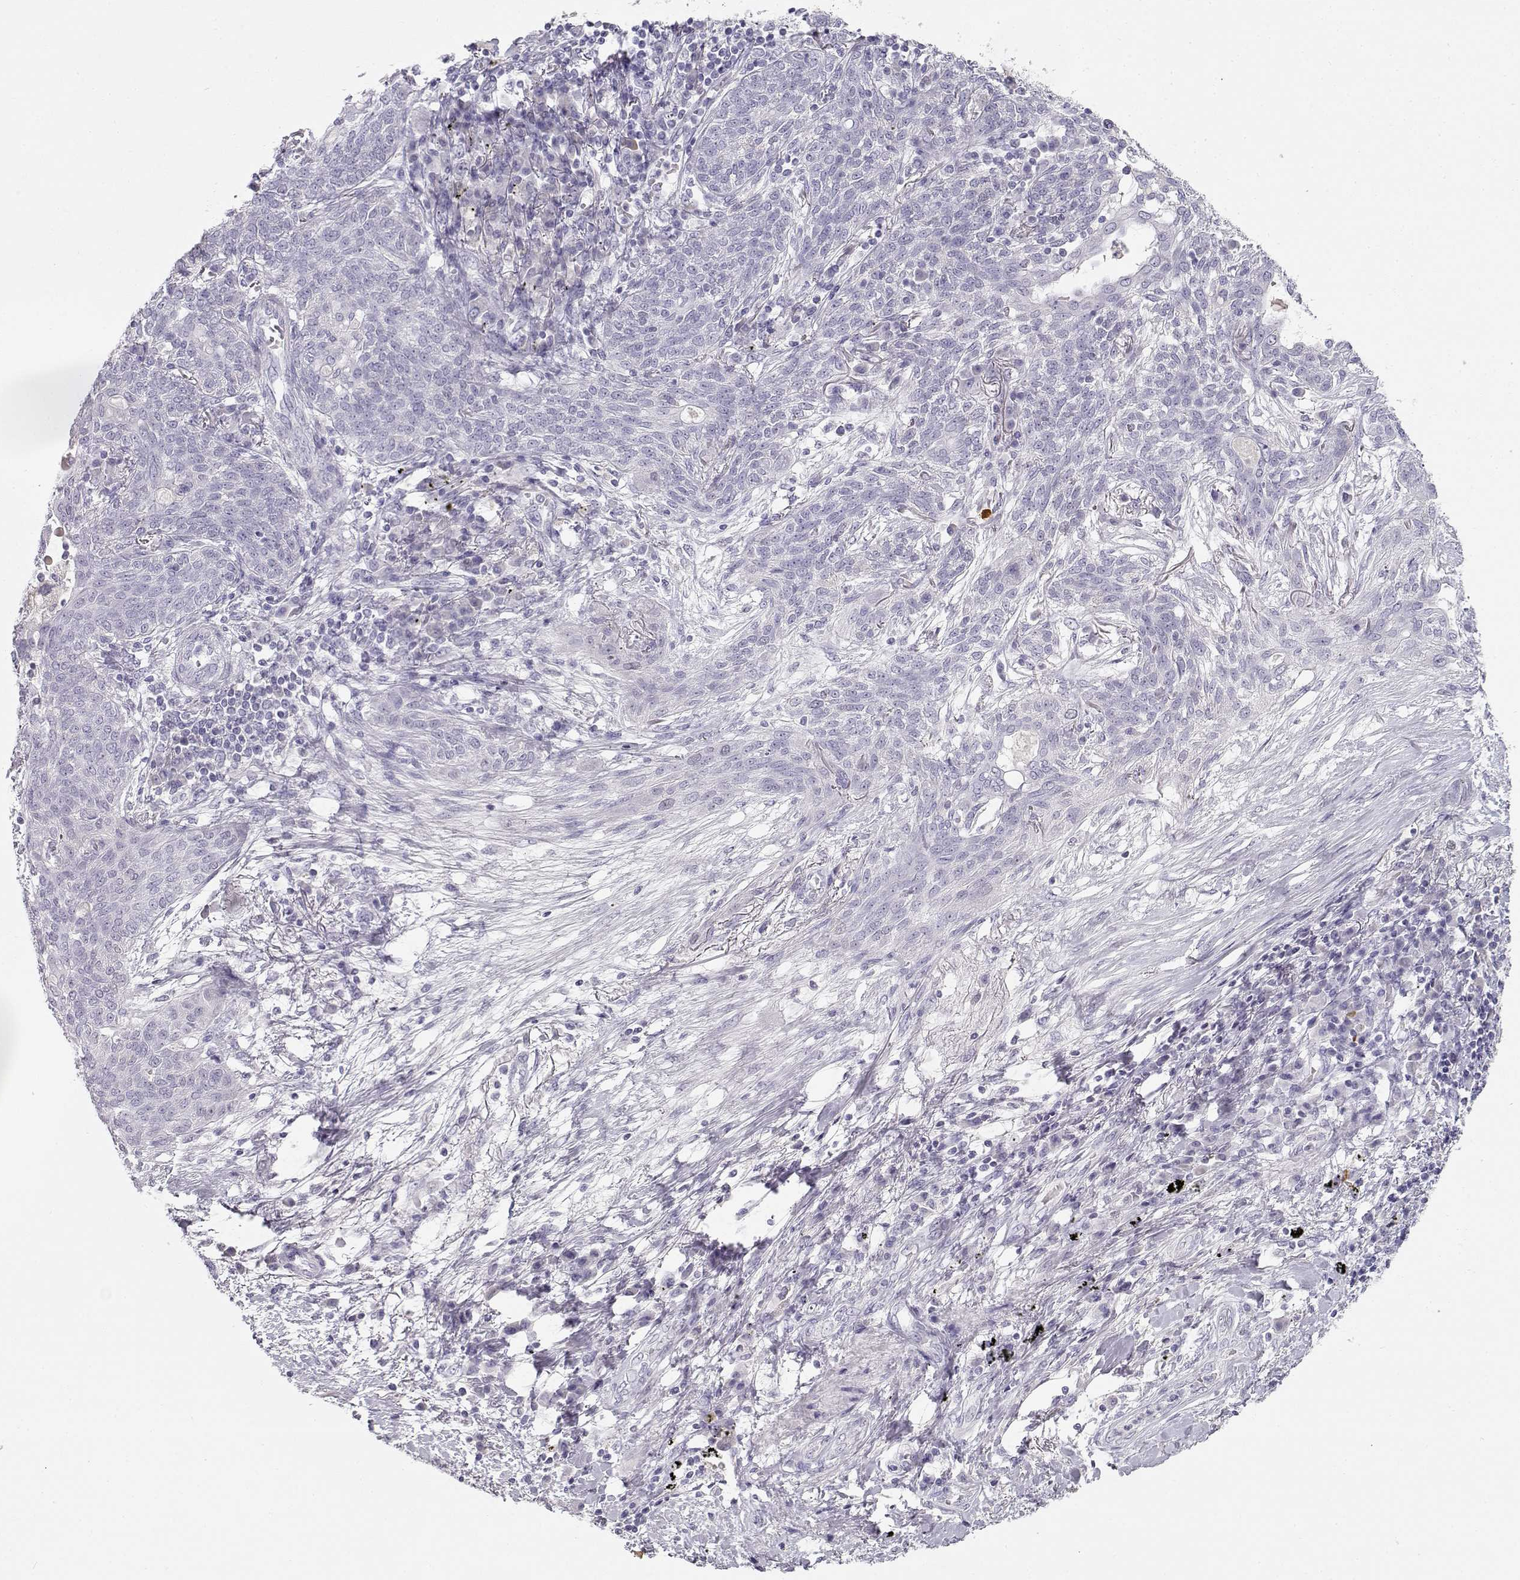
{"staining": {"intensity": "negative", "quantity": "none", "location": "none"}, "tissue": "lung cancer", "cell_type": "Tumor cells", "image_type": "cancer", "snomed": [{"axis": "morphology", "description": "Squamous cell carcinoma, NOS"}, {"axis": "topography", "description": "Lung"}], "caption": "Photomicrograph shows no protein staining in tumor cells of squamous cell carcinoma (lung) tissue. (DAB (3,3'-diaminobenzidine) IHC visualized using brightfield microscopy, high magnification).", "gene": "OPN5", "patient": {"sex": "female", "age": 70}}